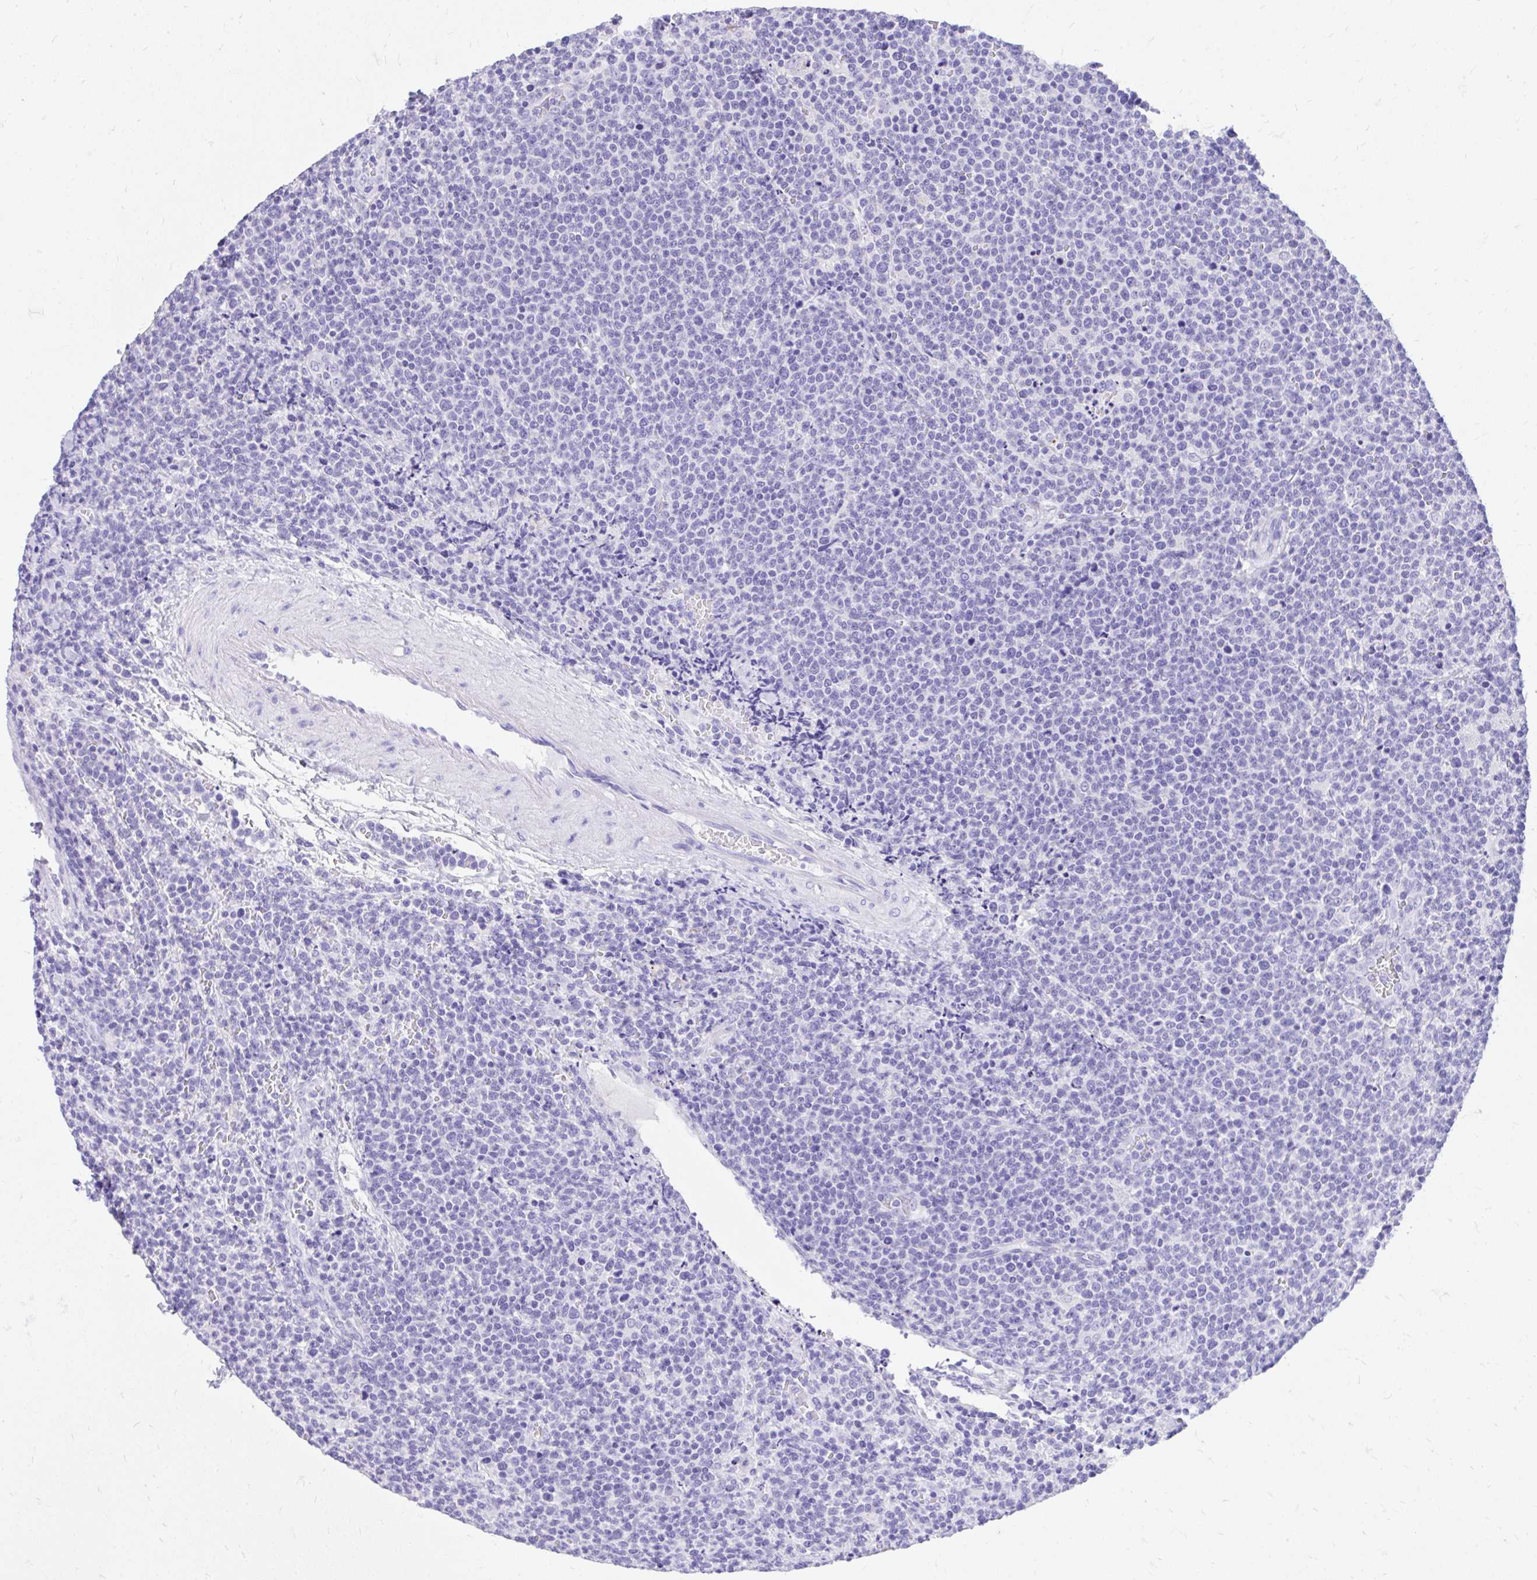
{"staining": {"intensity": "negative", "quantity": "none", "location": "none"}, "tissue": "lymphoma", "cell_type": "Tumor cells", "image_type": "cancer", "snomed": [{"axis": "morphology", "description": "Malignant lymphoma, non-Hodgkin's type, High grade"}, {"axis": "topography", "description": "Lymph node"}], "caption": "Malignant lymphoma, non-Hodgkin's type (high-grade) stained for a protein using immunohistochemistry (IHC) displays no positivity tumor cells.", "gene": "MON1A", "patient": {"sex": "male", "age": 61}}